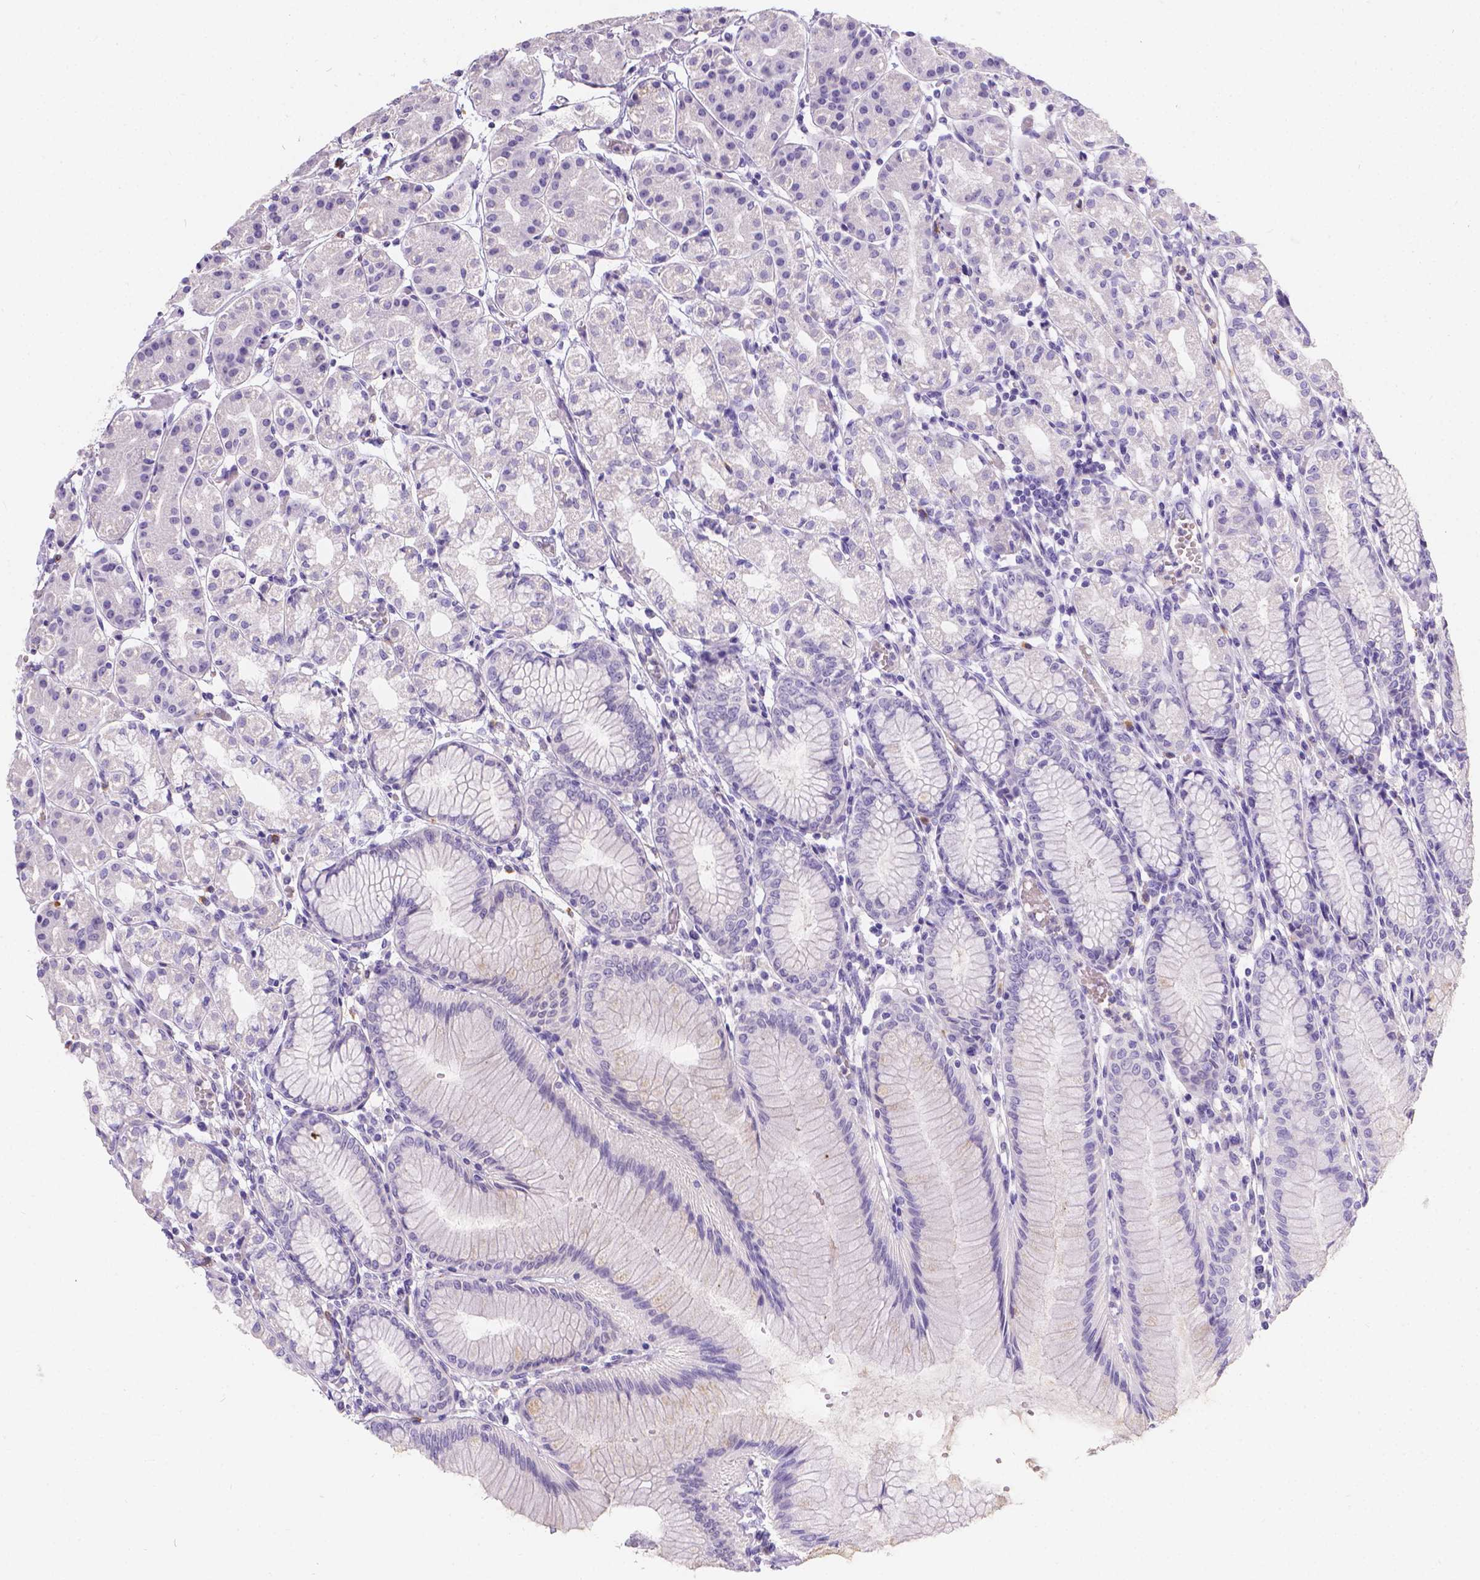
{"staining": {"intensity": "negative", "quantity": "none", "location": "none"}, "tissue": "stomach", "cell_type": "Glandular cells", "image_type": "normal", "snomed": [{"axis": "morphology", "description": "Normal tissue, NOS"}, {"axis": "topography", "description": "Skeletal muscle"}, {"axis": "topography", "description": "Stomach"}], "caption": "Glandular cells are negative for protein expression in benign human stomach. (Immunohistochemistry, brightfield microscopy, high magnification).", "gene": "GNRHR", "patient": {"sex": "female", "age": 57}}